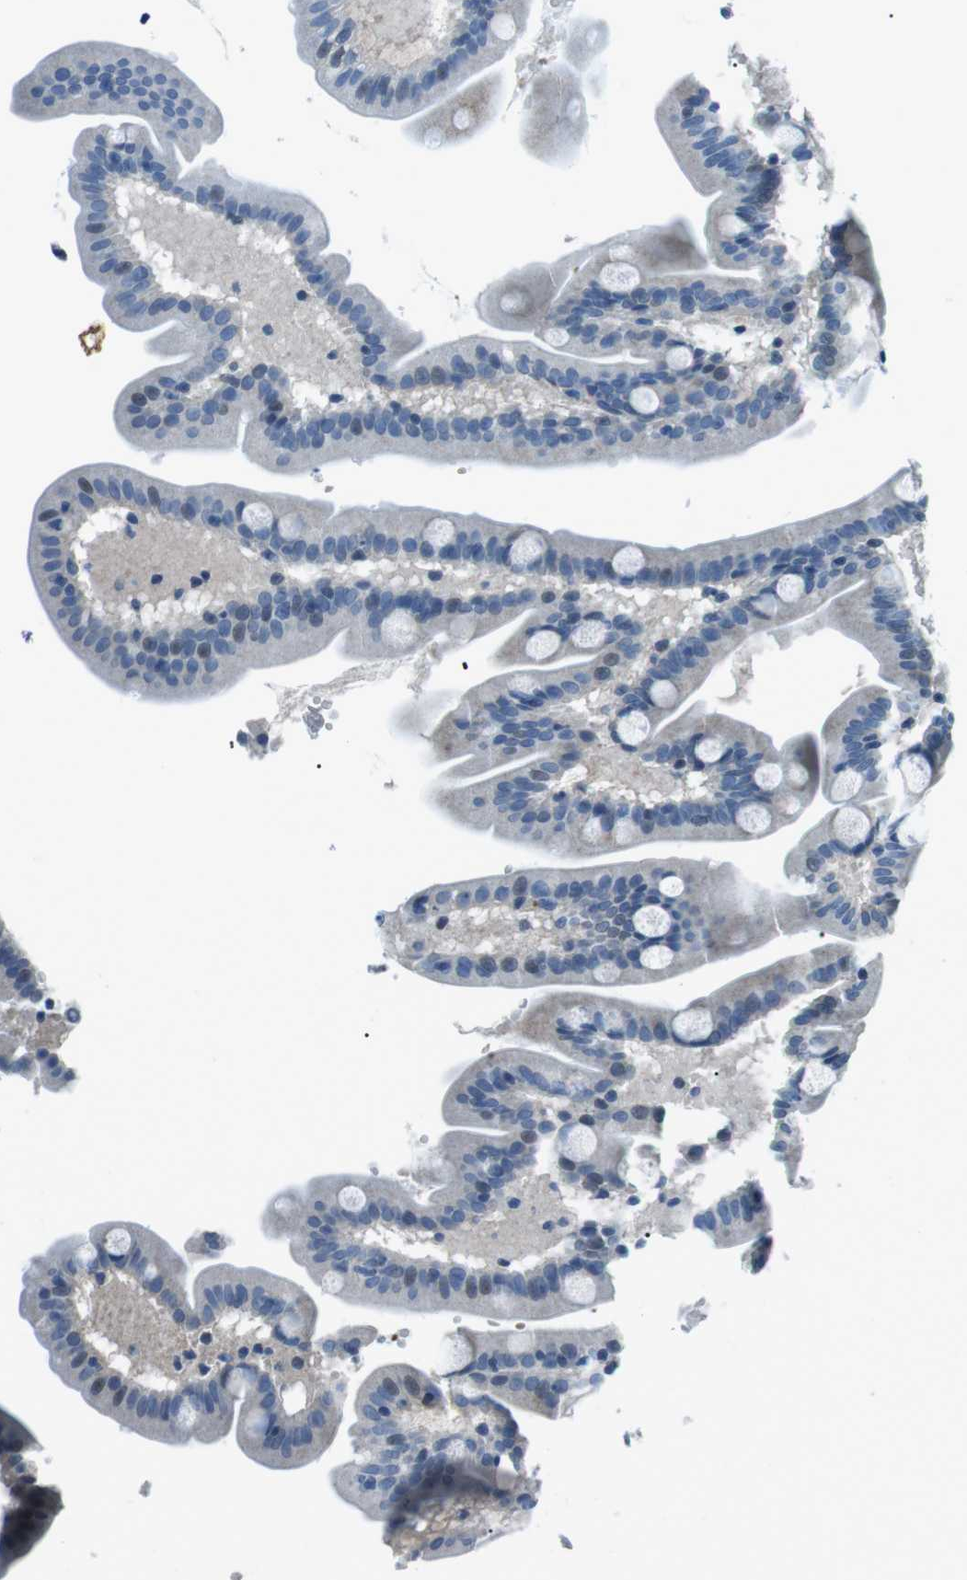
{"staining": {"intensity": "negative", "quantity": "none", "location": "none"}, "tissue": "duodenum", "cell_type": "Glandular cells", "image_type": "normal", "snomed": [{"axis": "morphology", "description": "Normal tissue, NOS"}, {"axis": "topography", "description": "Duodenum"}], "caption": "High power microscopy photomicrograph of an immunohistochemistry (IHC) micrograph of benign duodenum, revealing no significant expression in glandular cells. The staining was performed using DAB to visualize the protein expression in brown, while the nuclei were stained in blue with hematoxylin (Magnification: 20x).", "gene": "ST6GAL1", "patient": {"sex": "male", "age": 54}}